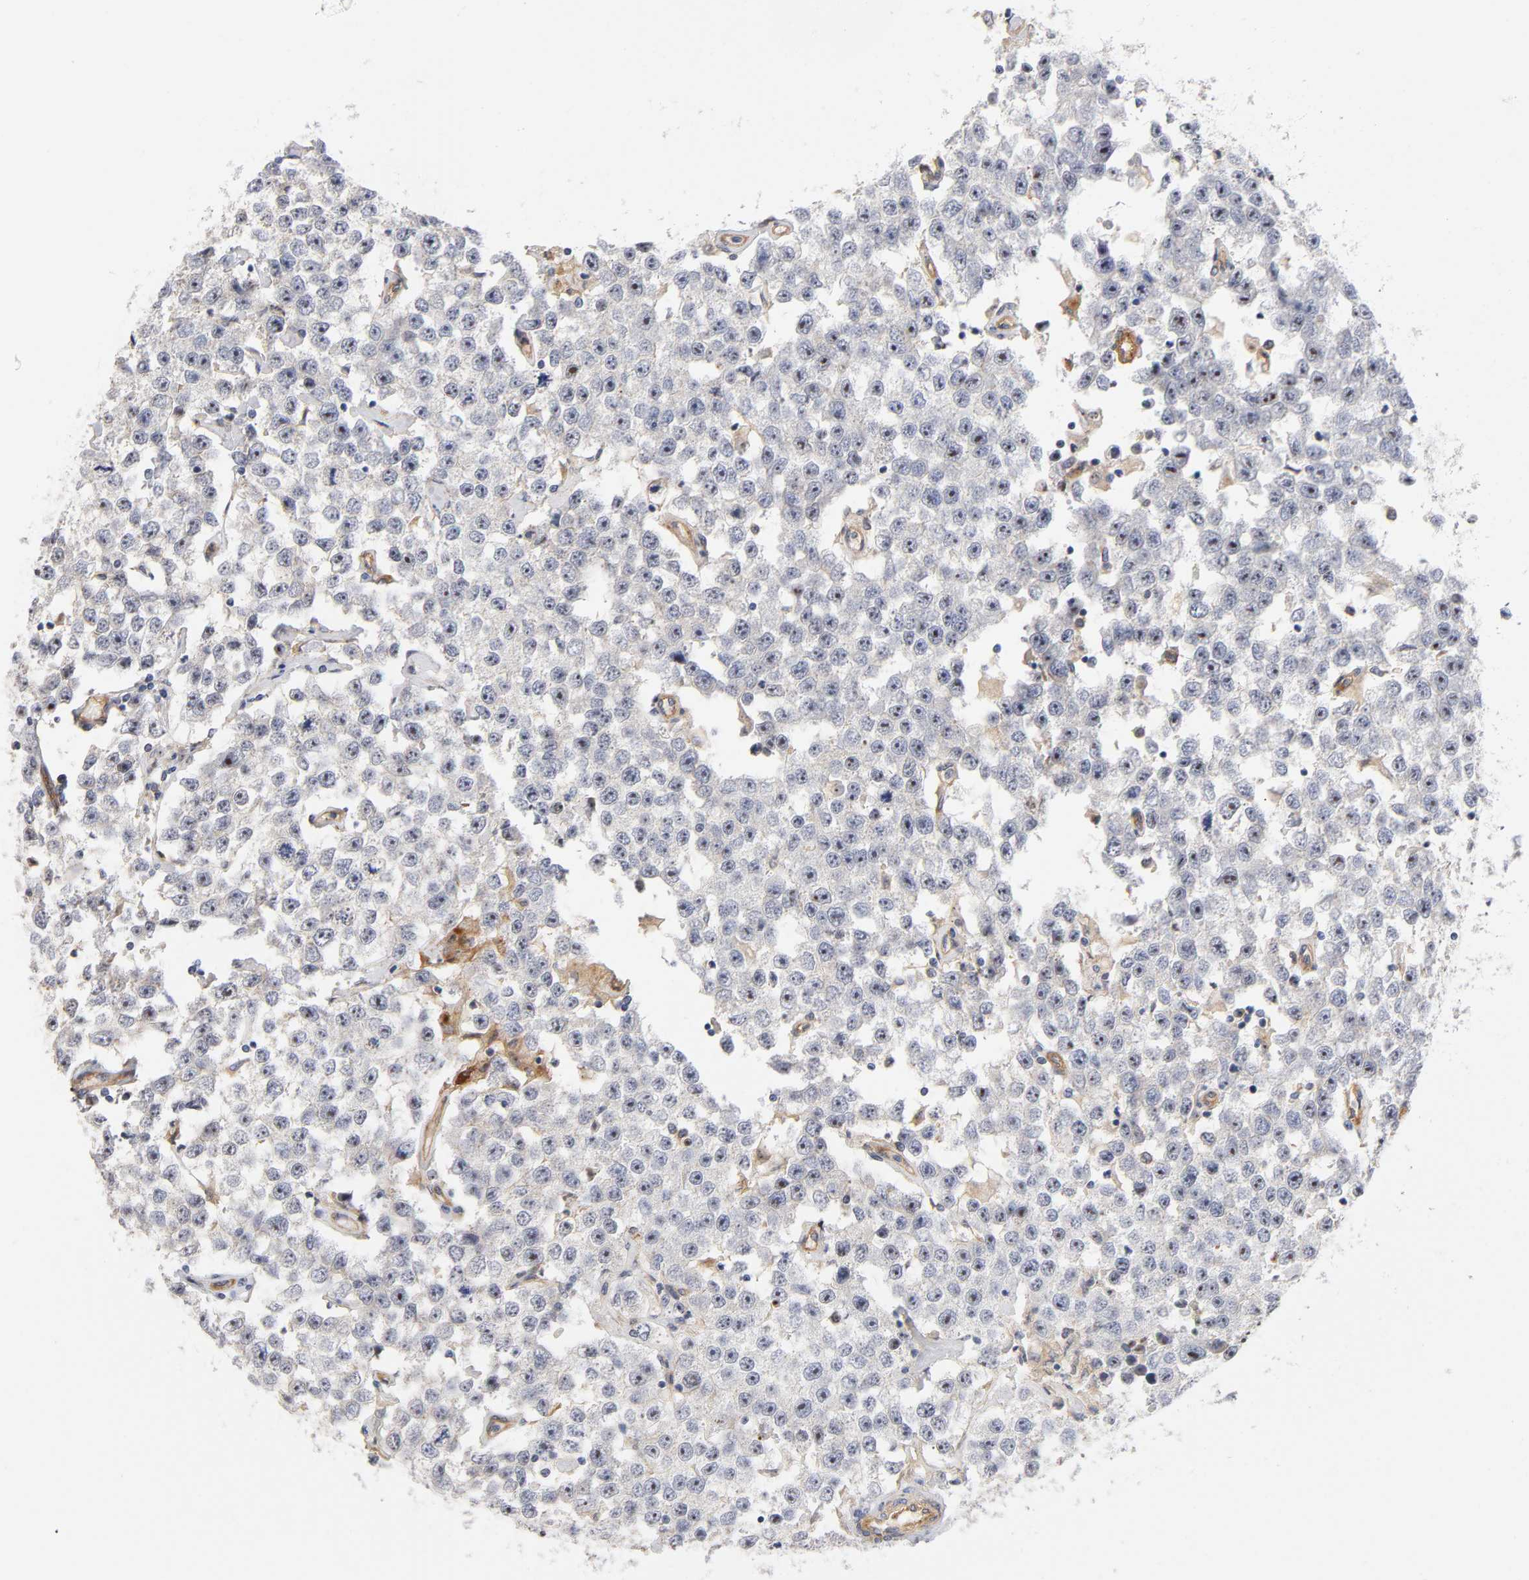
{"staining": {"intensity": "moderate", "quantity": ">75%", "location": "nuclear"}, "tissue": "testis cancer", "cell_type": "Tumor cells", "image_type": "cancer", "snomed": [{"axis": "morphology", "description": "Seminoma, NOS"}, {"axis": "topography", "description": "Testis"}], "caption": "Protein staining by IHC exhibits moderate nuclear staining in about >75% of tumor cells in testis cancer. The staining is performed using DAB (3,3'-diaminobenzidine) brown chromogen to label protein expression. The nuclei are counter-stained blue using hematoxylin.", "gene": "PLD1", "patient": {"sex": "male", "age": 52}}